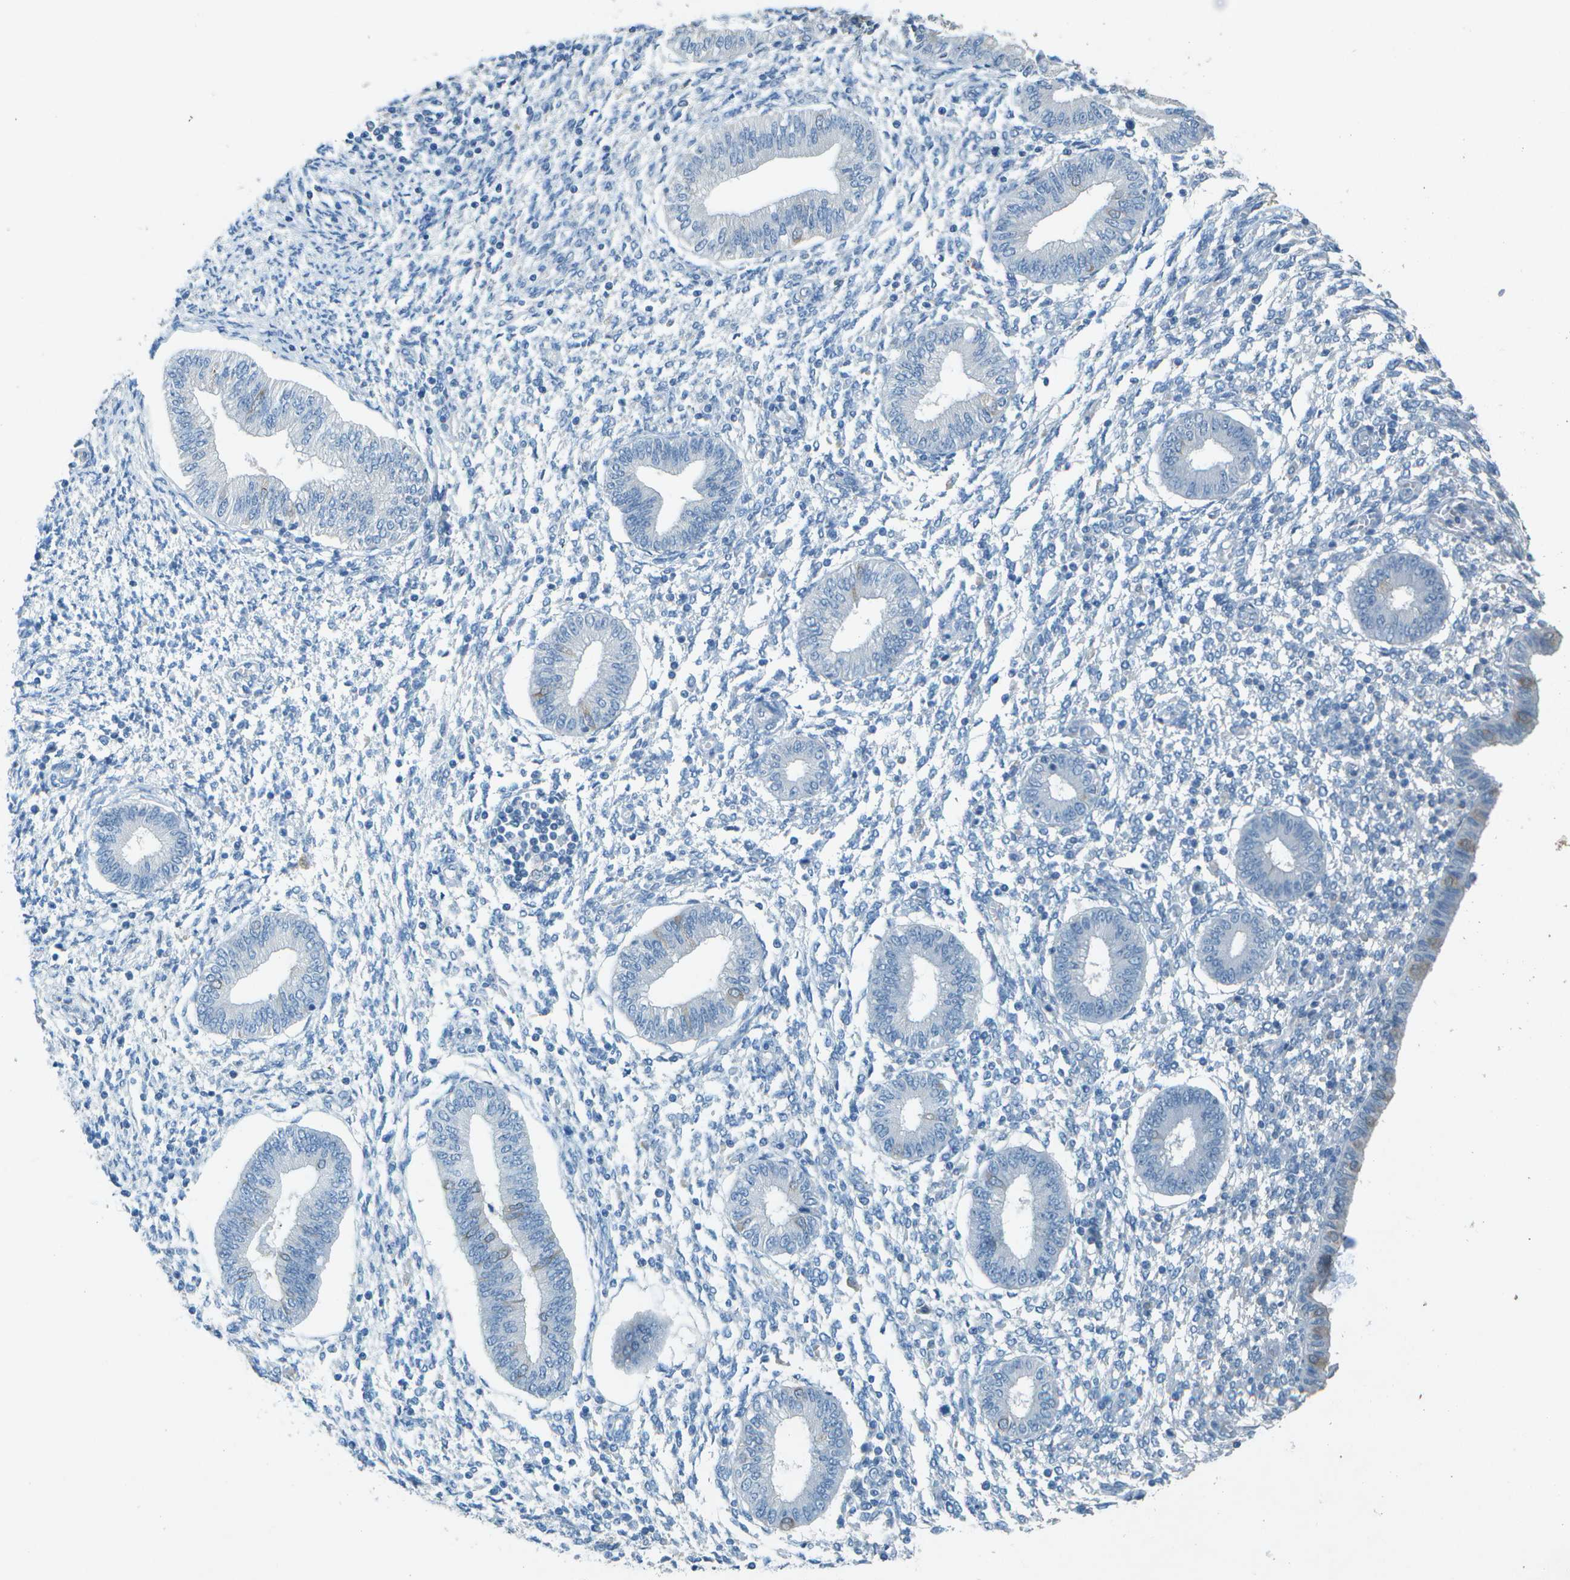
{"staining": {"intensity": "negative", "quantity": "none", "location": "none"}, "tissue": "endometrium", "cell_type": "Cells in endometrial stroma", "image_type": "normal", "snomed": [{"axis": "morphology", "description": "Normal tissue, NOS"}, {"axis": "topography", "description": "Endometrium"}], "caption": "High magnification brightfield microscopy of unremarkable endometrium stained with DAB (brown) and counterstained with hematoxylin (blue): cells in endometrial stroma show no significant staining.", "gene": "LGI2", "patient": {"sex": "female", "age": 50}}